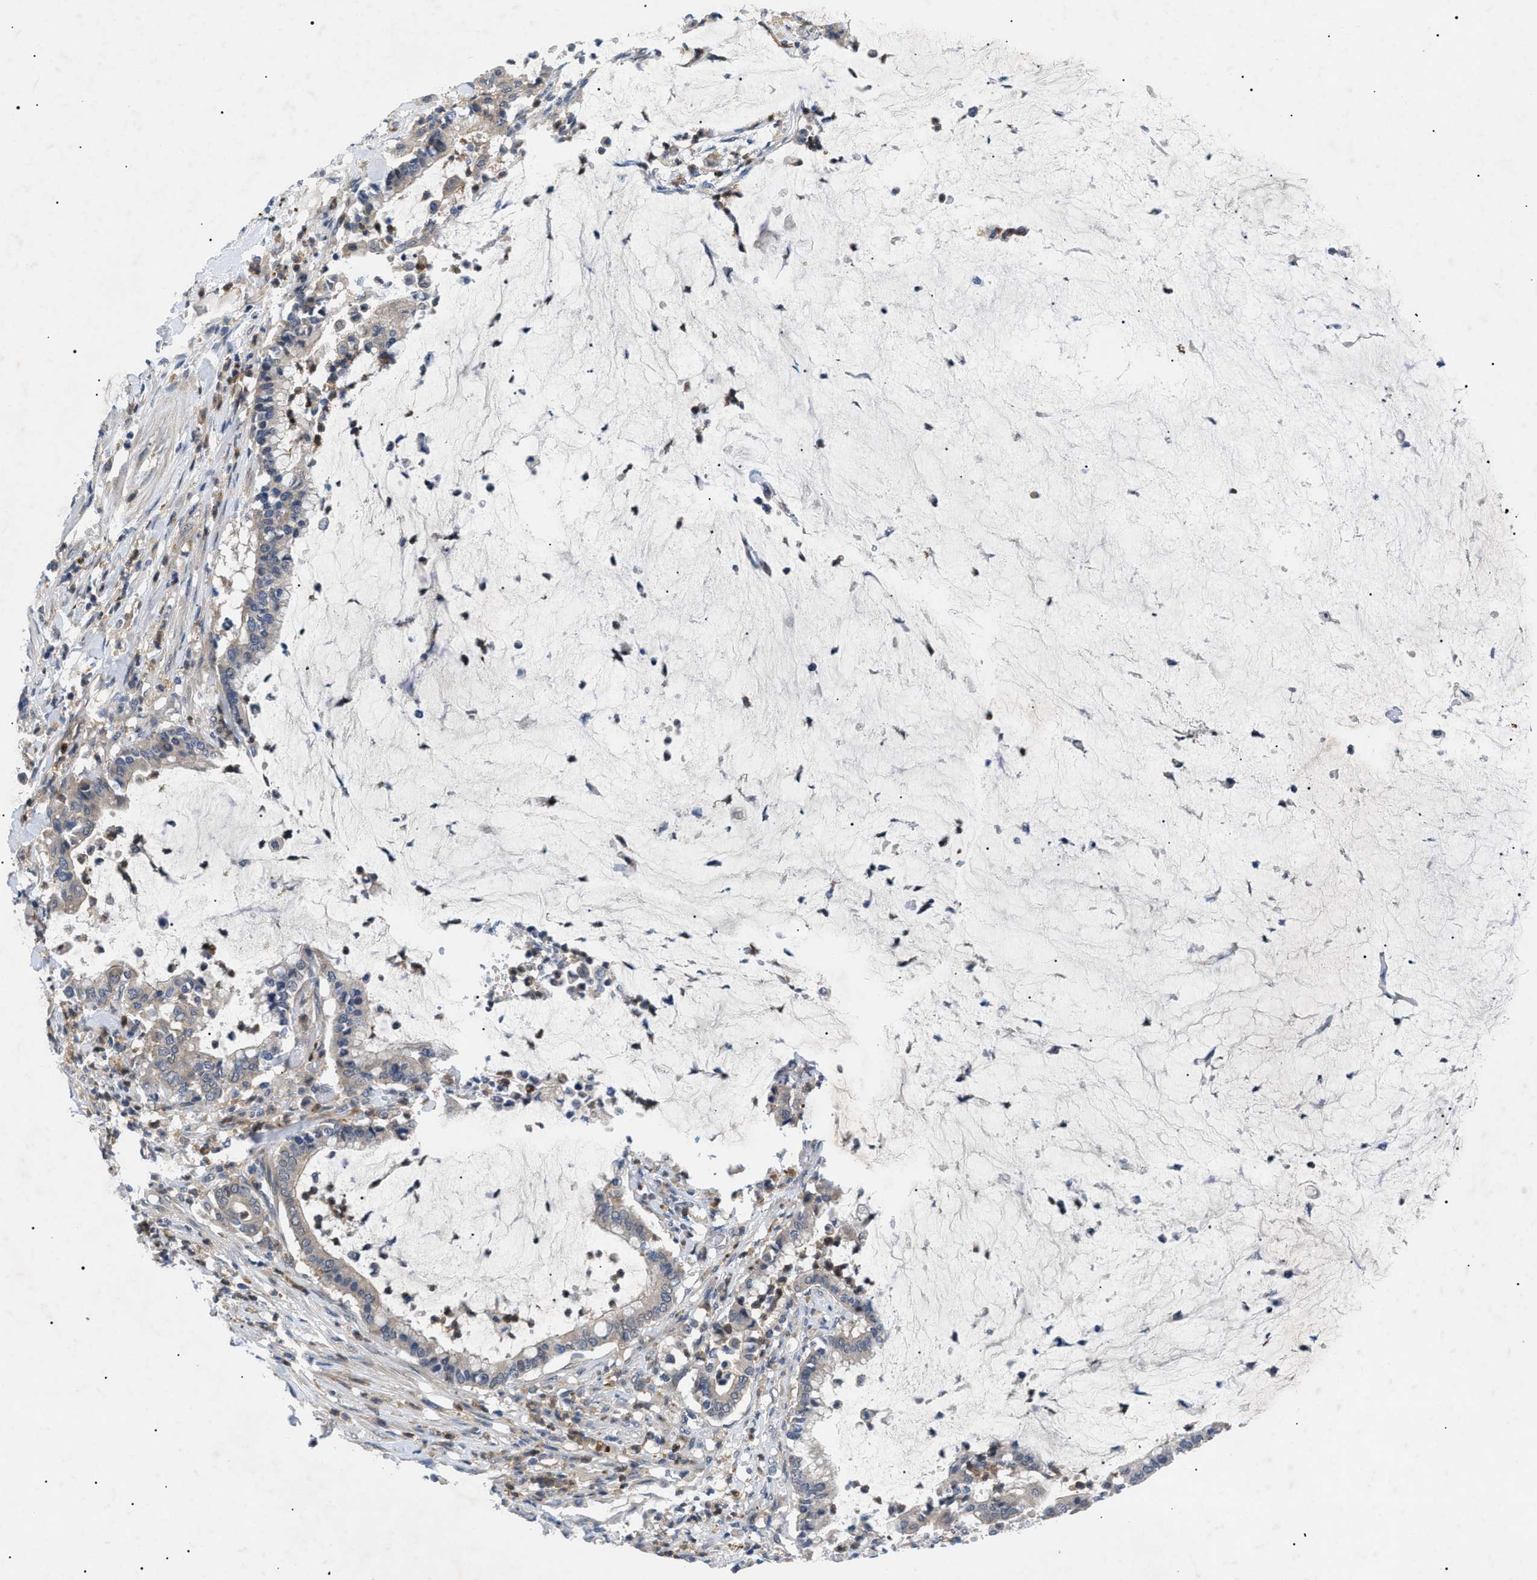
{"staining": {"intensity": "weak", "quantity": ">75%", "location": "cytoplasmic/membranous"}, "tissue": "pancreatic cancer", "cell_type": "Tumor cells", "image_type": "cancer", "snomed": [{"axis": "morphology", "description": "Adenocarcinoma, NOS"}, {"axis": "topography", "description": "Pancreas"}], "caption": "The photomicrograph reveals immunohistochemical staining of pancreatic cancer. There is weak cytoplasmic/membranous staining is appreciated in about >75% of tumor cells. The protein is stained brown, and the nuclei are stained in blue (DAB IHC with brightfield microscopy, high magnification).", "gene": "RIPK1", "patient": {"sex": "male", "age": 41}}